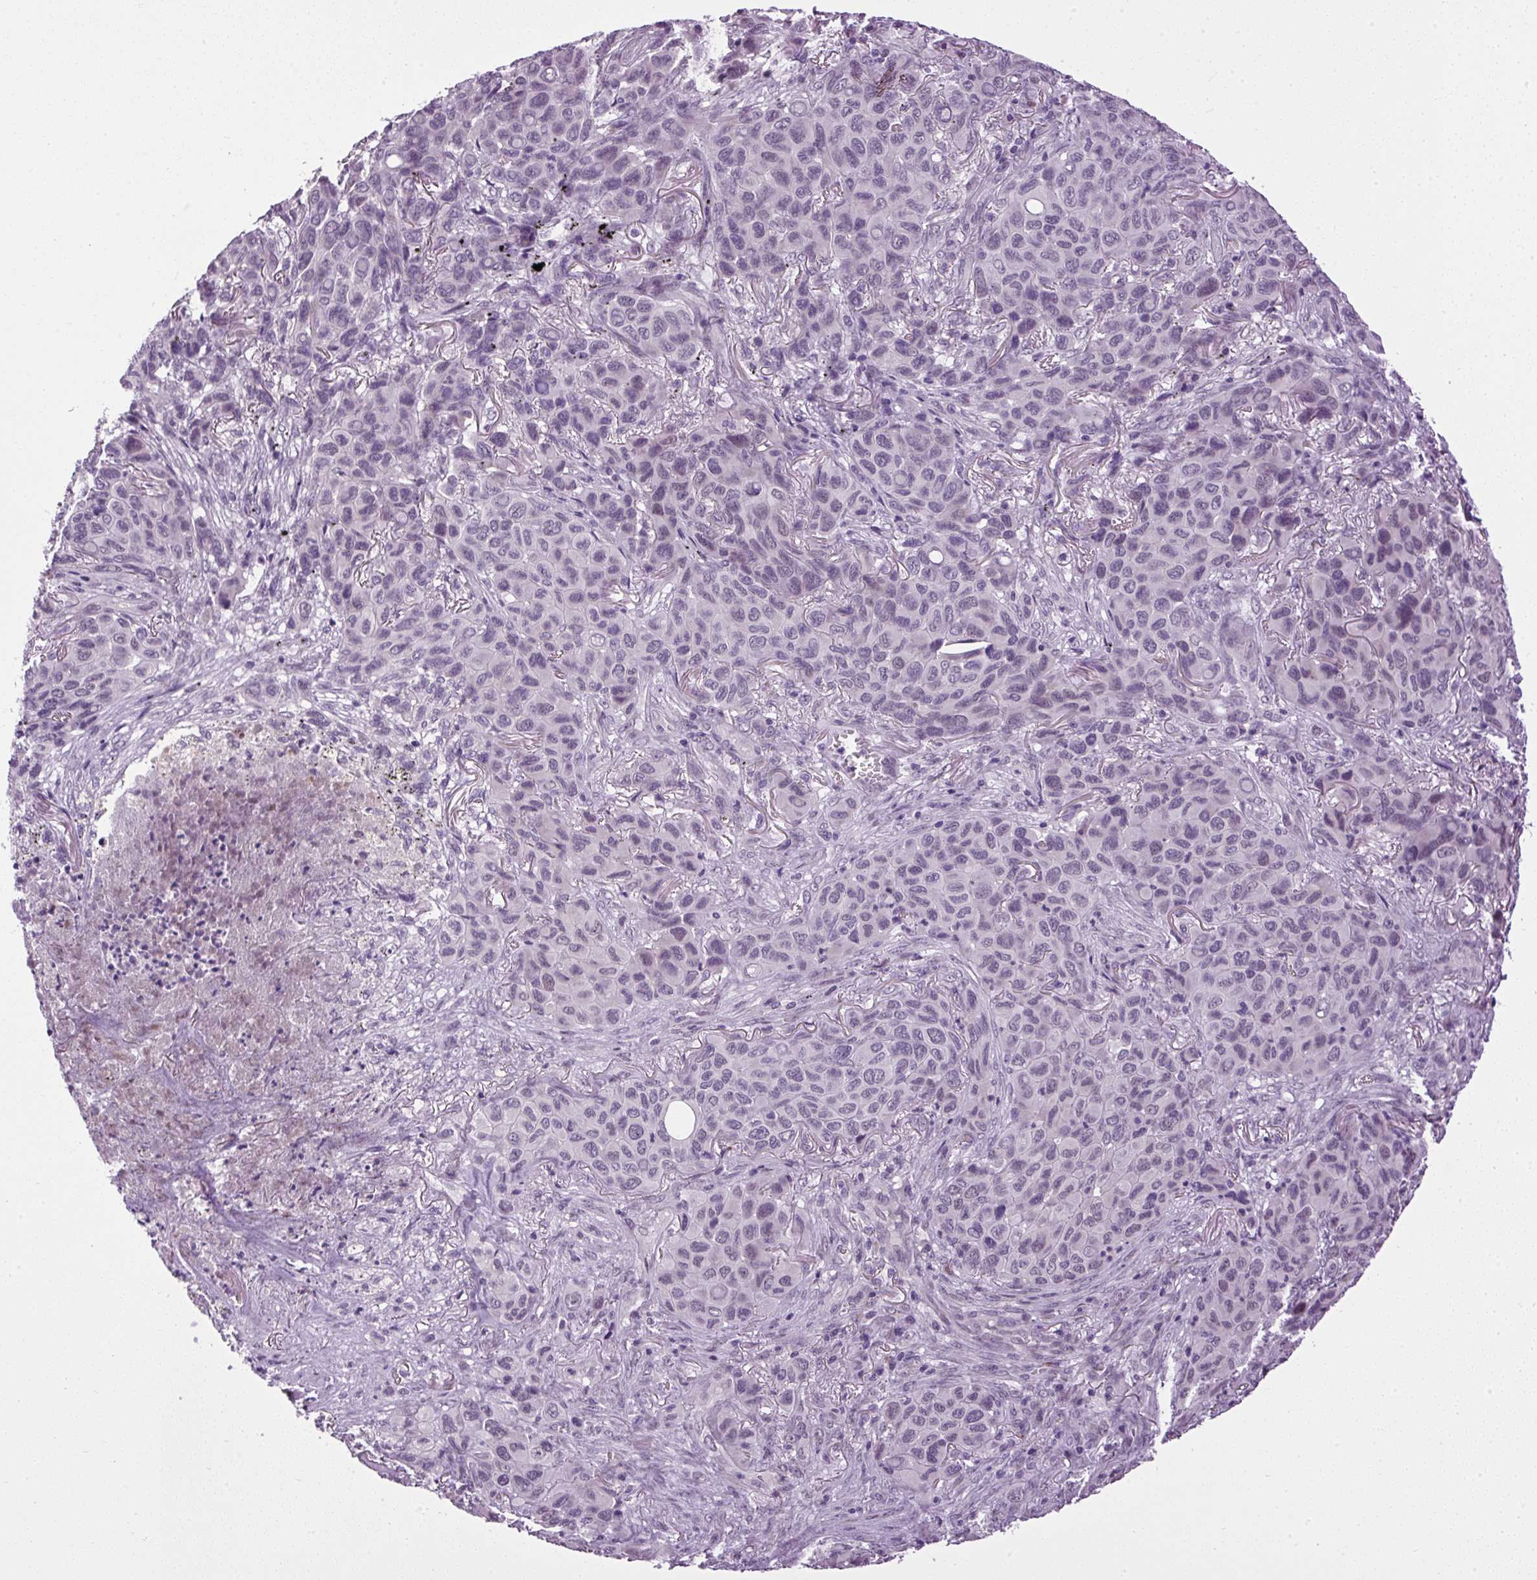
{"staining": {"intensity": "negative", "quantity": "none", "location": "none"}, "tissue": "melanoma", "cell_type": "Tumor cells", "image_type": "cancer", "snomed": [{"axis": "morphology", "description": "Malignant melanoma, Metastatic site"}, {"axis": "topography", "description": "Lung"}], "caption": "Human malignant melanoma (metastatic site) stained for a protein using IHC demonstrates no positivity in tumor cells.", "gene": "A1CF", "patient": {"sex": "male", "age": 48}}